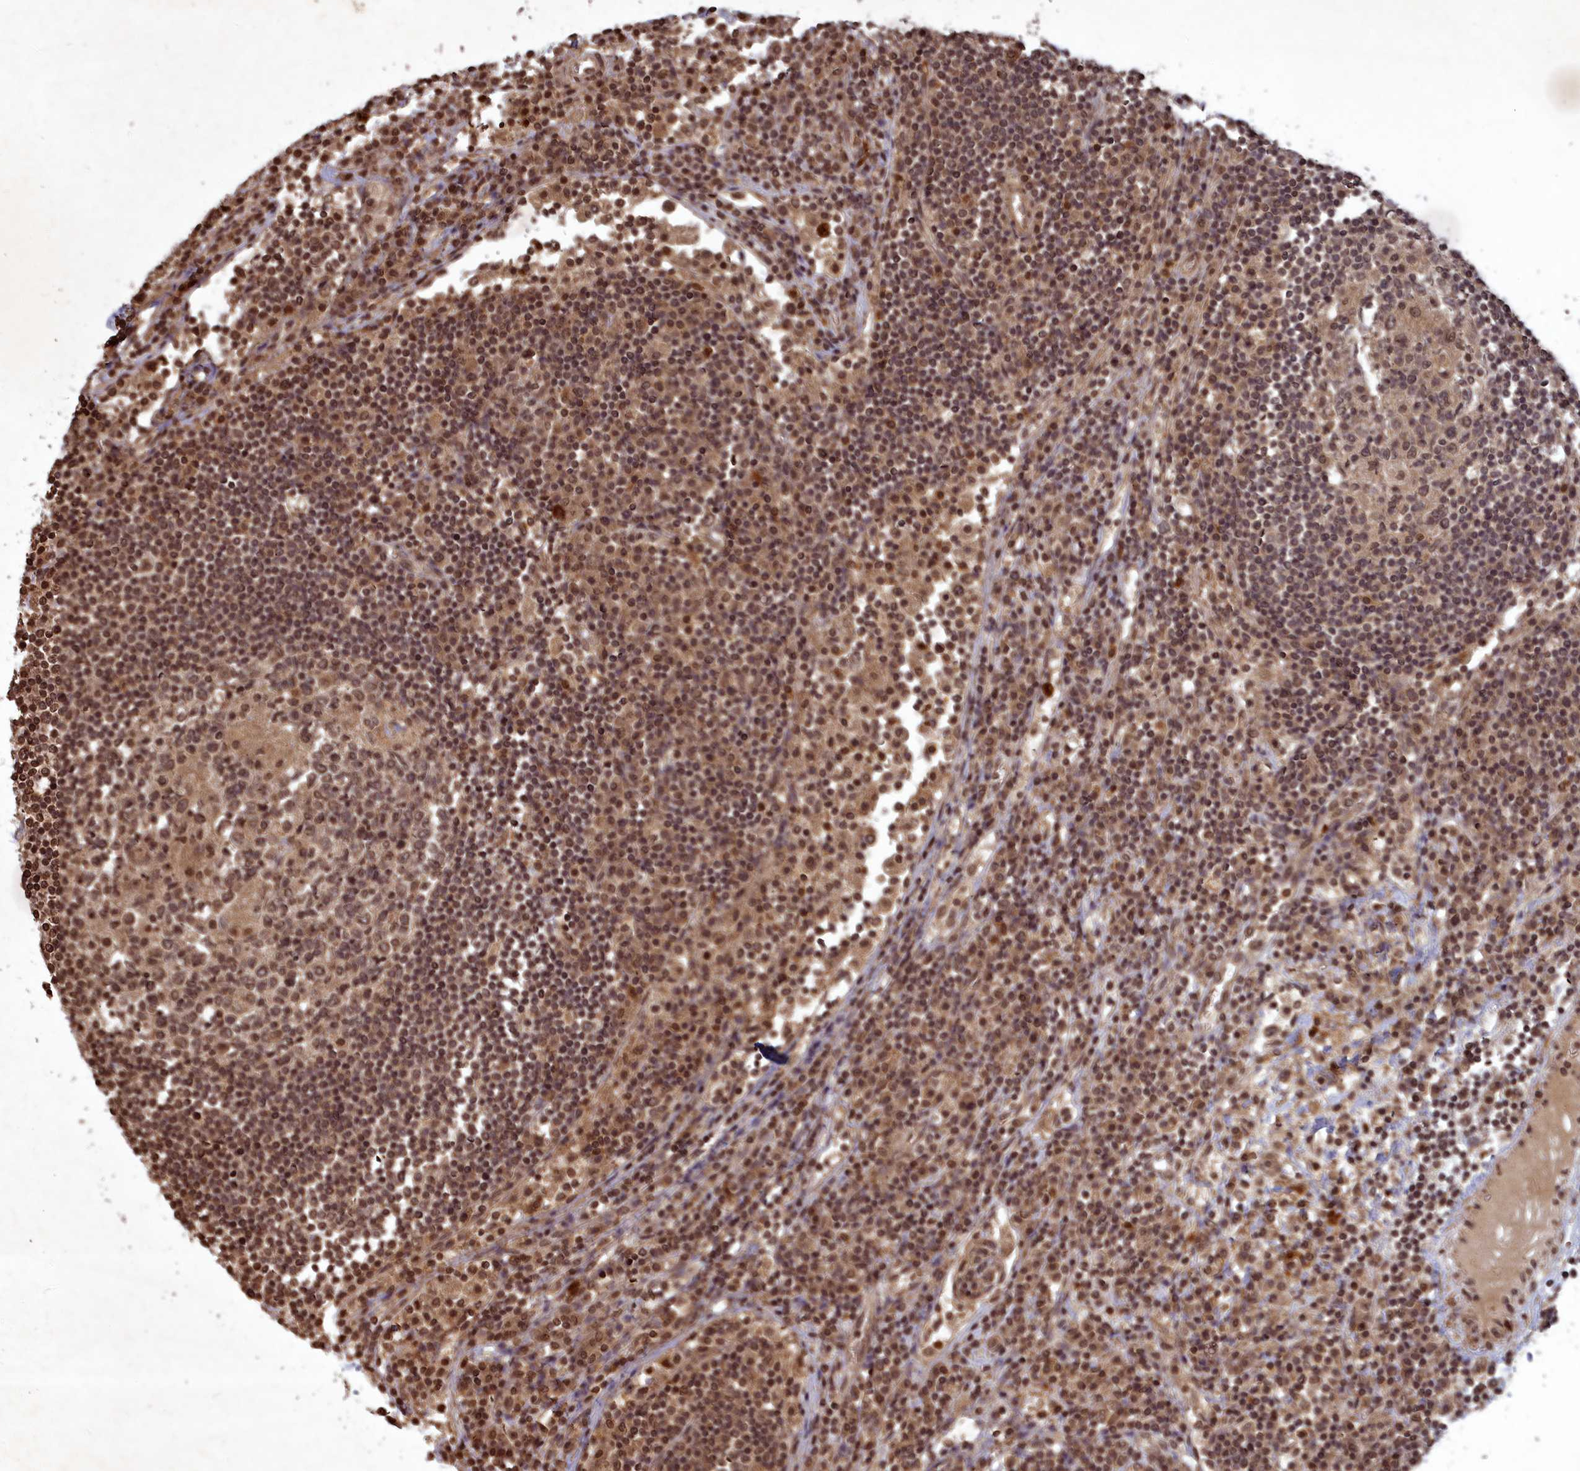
{"staining": {"intensity": "moderate", "quantity": "25%-75%", "location": "nuclear"}, "tissue": "lymph node", "cell_type": "Germinal center cells", "image_type": "normal", "snomed": [{"axis": "morphology", "description": "Normal tissue, NOS"}, {"axis": "topography", "description": "Lymph node"}], "caption": "About 25%-75% of germinal center cells in unremarkable human lymph node show moderate nuclear protein positivity as visualized by brown immunohistochemical staining.", "gene": "SRMS", "patient": {"sex": "female", "age": 53}}